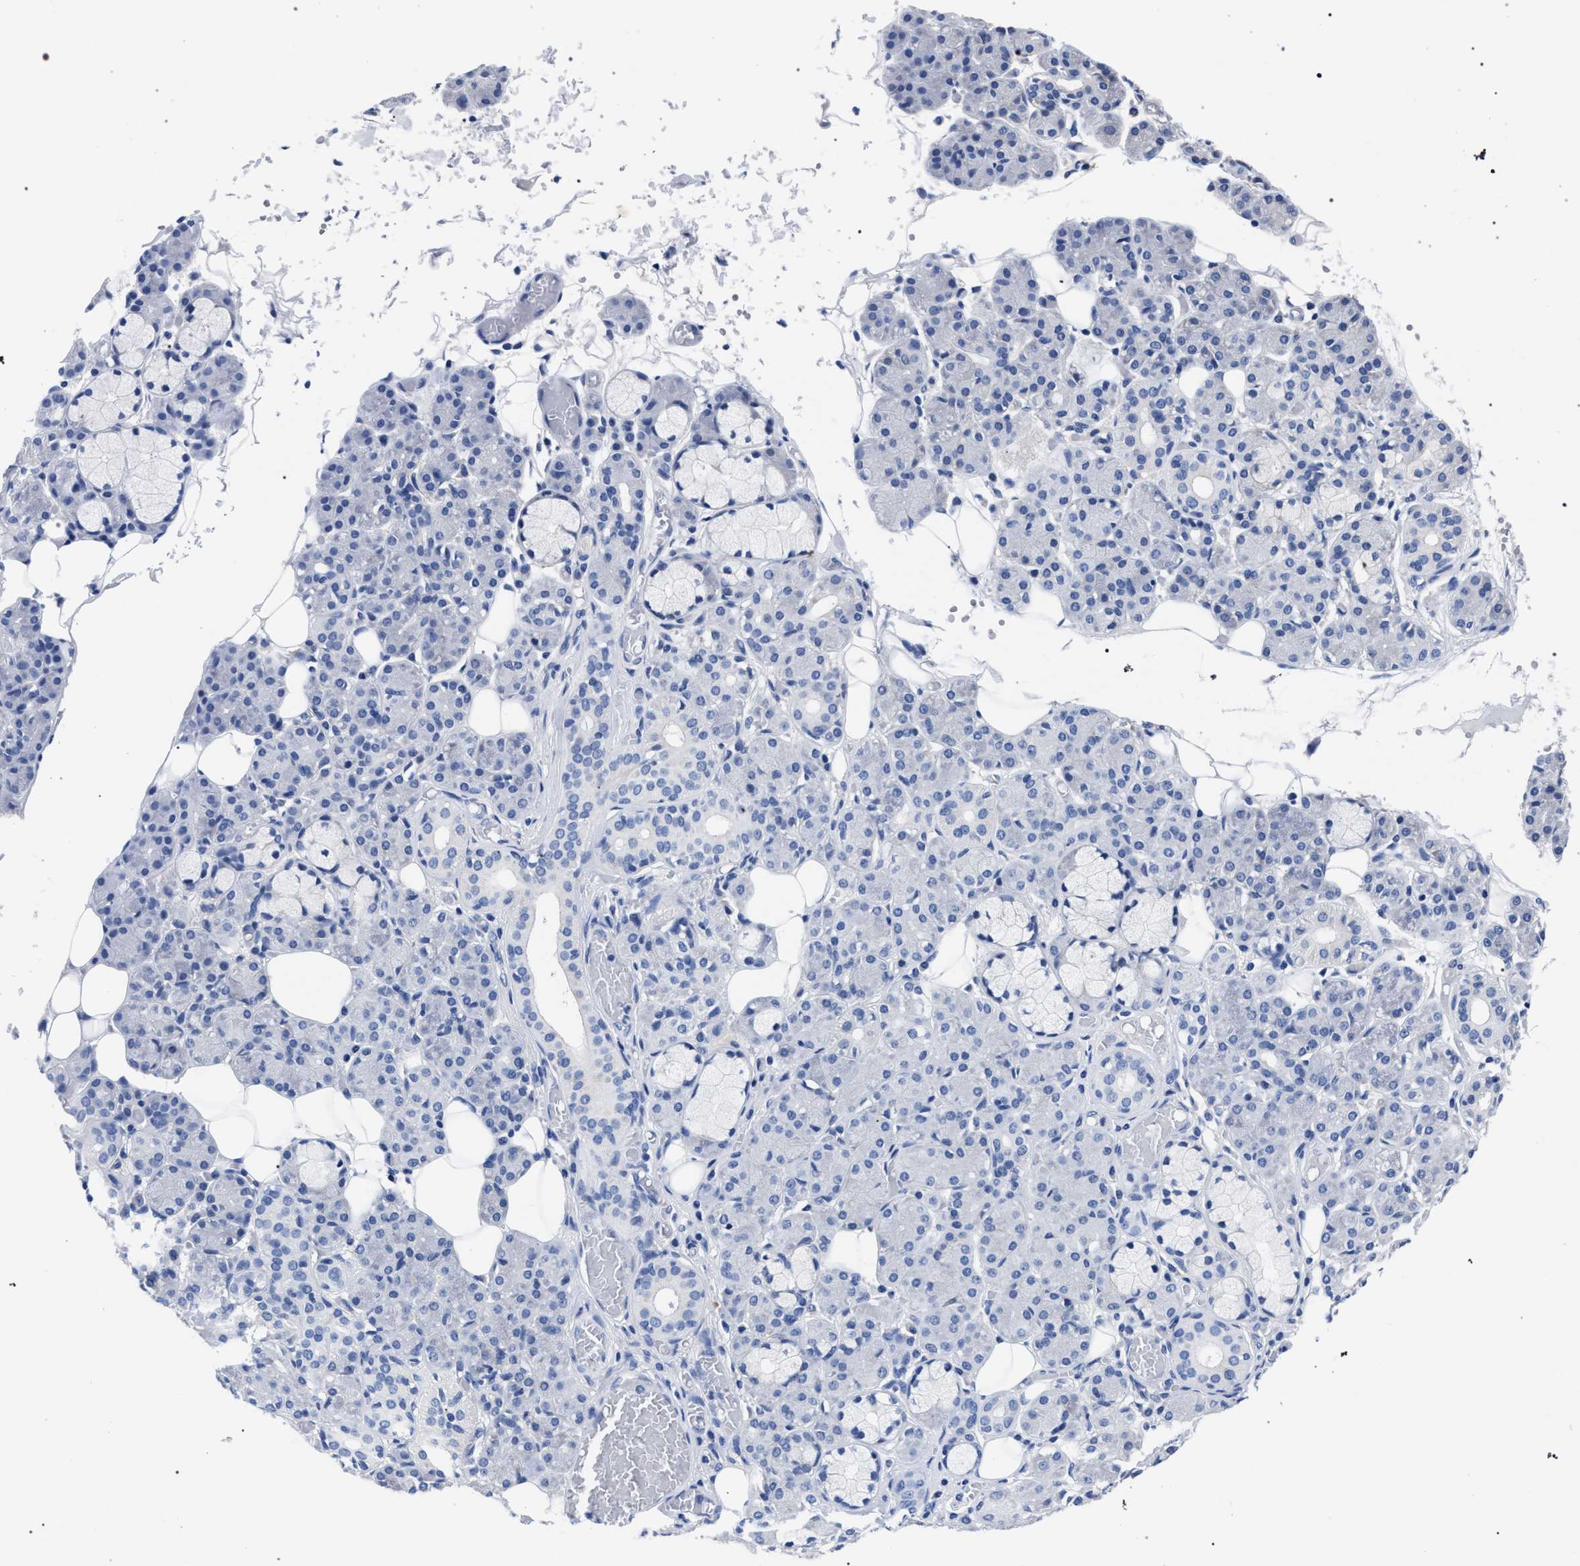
{"staining": {"intensity": "negative", "quantity": "none", "location": "none"}, "tissue": "salivary gland", "cell_type": "Glandular cells", "image_type": "normal", "snomed": [{"axis": "morphology", "description": "Normal tissue, NOS"}, {"axis": "topography", "description": "Salivary gland"}], "caption": "Glandular cells show no significant positivity in unremarkable salivary gland. The staining is performed using DAB brown chromogen with nuclei counter-stained in using hematoxylin.", "gene": "AKAP4", "patient": {"sex": "male", "age": 63}}